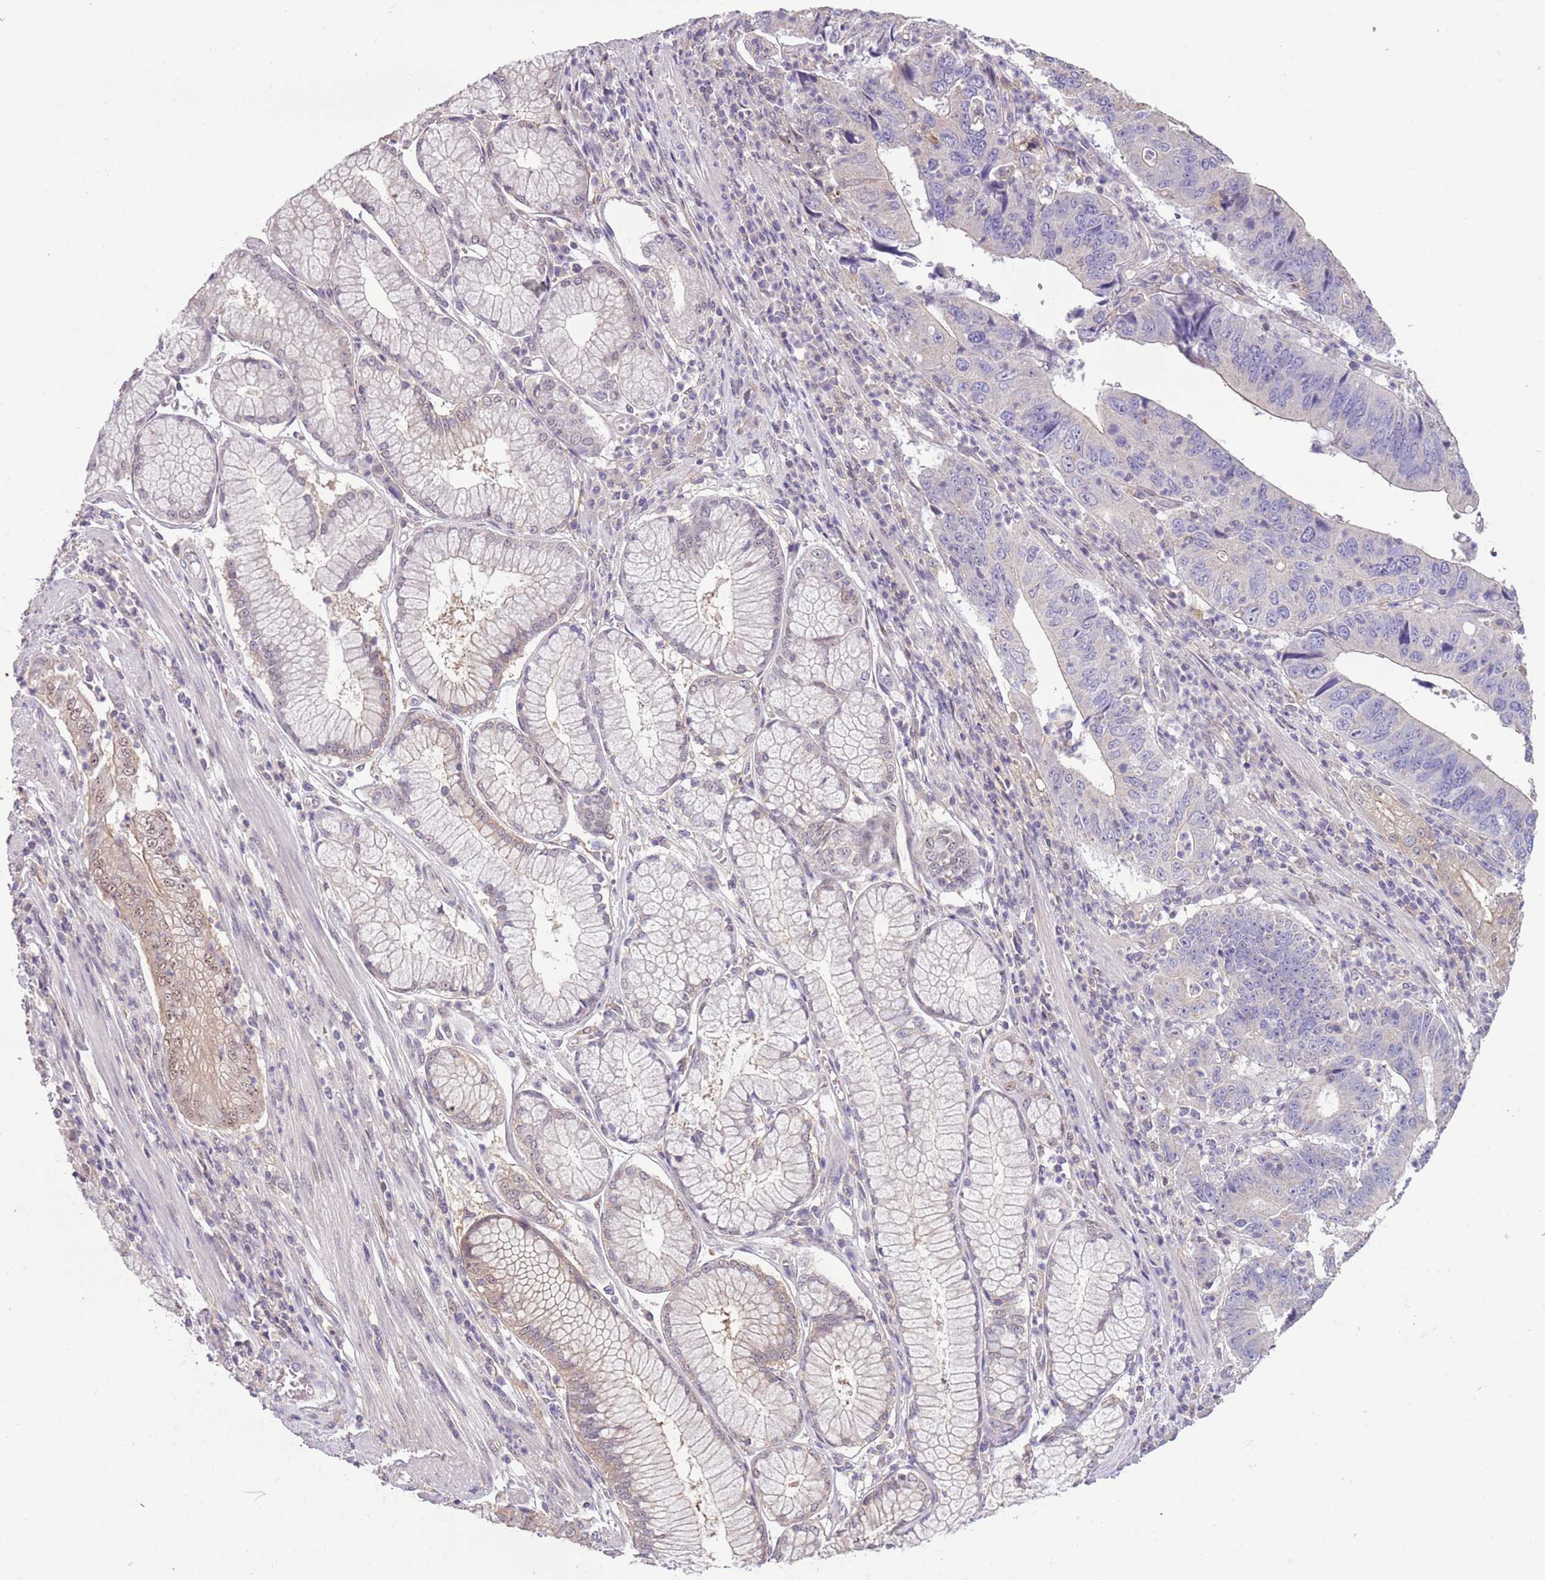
{"staining": {"intensity": "negative", "quantity": "none", "location": "none"}, "tissue": "stomach cancer", "cell_type": "Tumor cells", "image_type": "cancer", "snomed": [{"axis": "morphology", "description": "Adenocarcinoma, NOS"}, {"axis": "topography", "description": "Stomach"}], "caption": "Stomach cancer stained for a protein using immunohistochemistry shows no positivity tumor cells.", "gene": "CAPN9", "patient": {"sex": "male", "age": 59}}